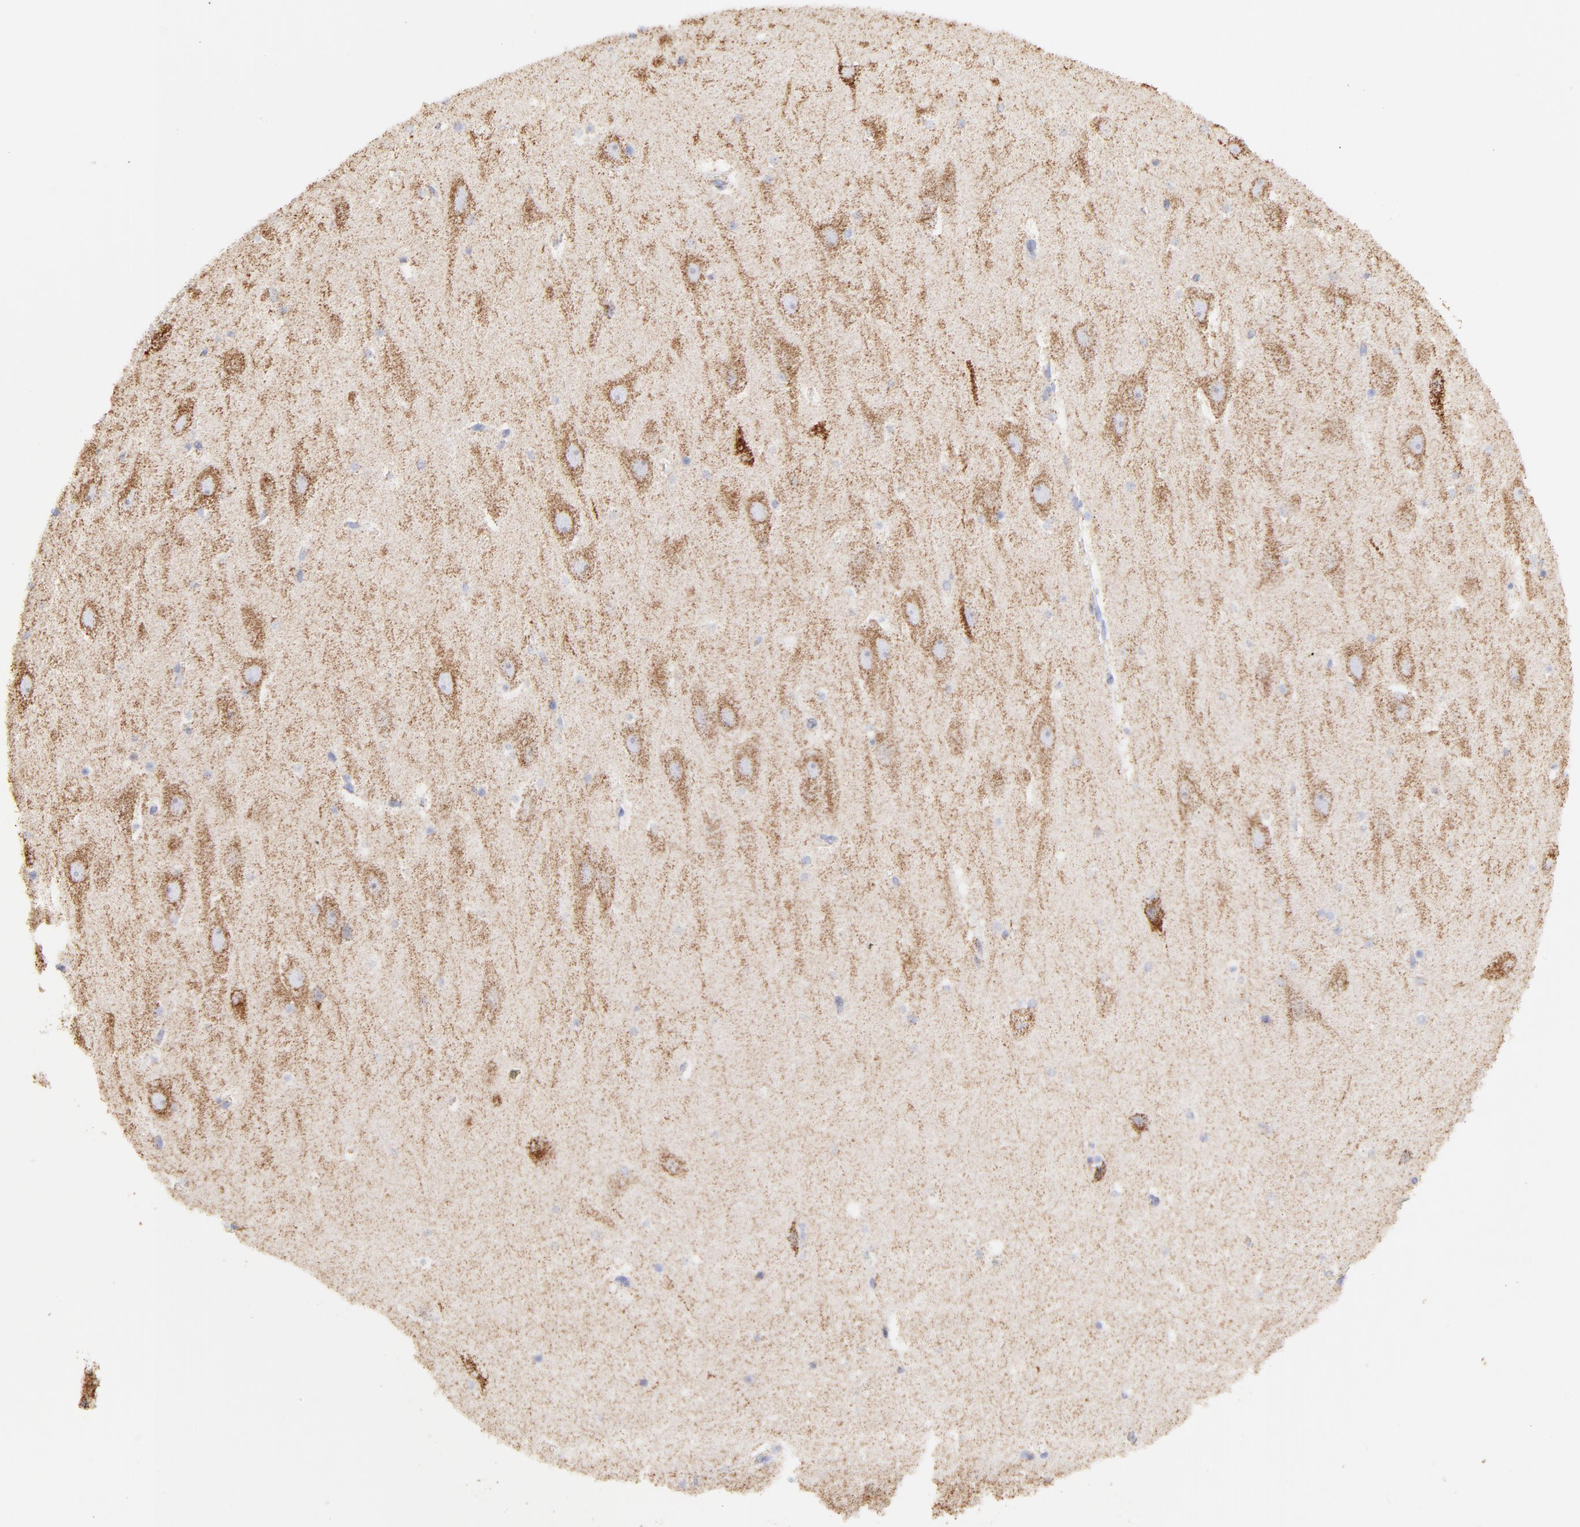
{"staining": {"intensity": "negative", "quantity": "none", "location": "none"}, "tissue": "hippocampus", "cell_type": "Glial cells", "image_type": "normal", "snomed": [{"axis": "morphology", "description": "Normal tissue, NOS"}, {"axis": "topography", "description": "Hippocampus"}], "caption": "Immunohistochemistry micrograph of normal human hippocampus stained for a protein (brown), which reveals no expression in glial cells. (Stains: DAB IHC with hematoxylin counter stain, Microscopy: brightfield microscopy at high magnification).", "gene": "COX4I1", "patient": {"sex": "male", "age": 45}}